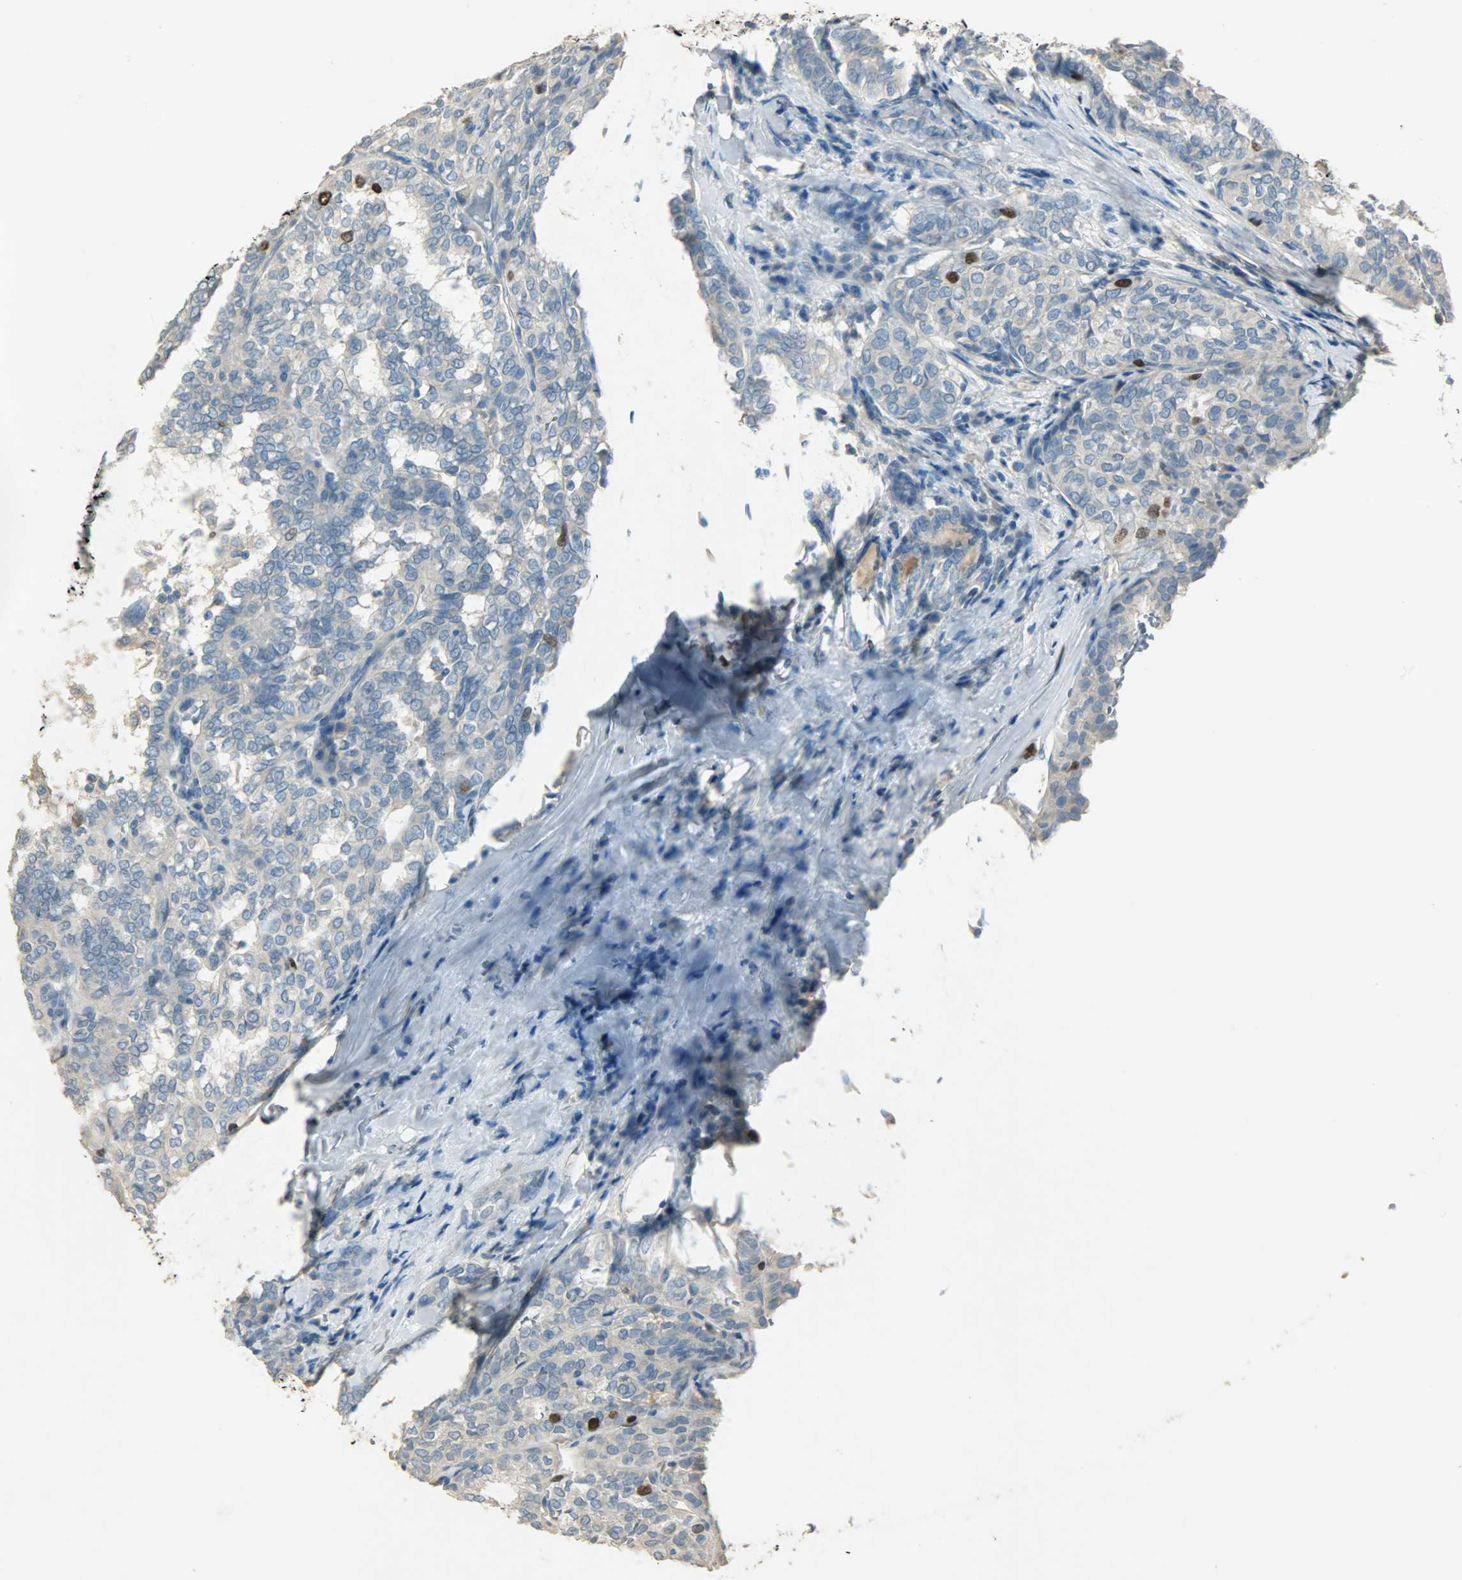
{"staining": {"intensity": "strong", "quantity": "<25%", "location": "cytoplasmic/membranous,nuclear"}, "tissue": "thyroid cancer", "cell_type": "Tumor cells", "image_type": "cancer", "snomed": [{"axis": "morphology", "description": "Papillary adenocarcinoma, NOS"}, {"axis": "topography", "description": "Thyroid gland"}], "caption": "Immunohistochemical staining of human thyroid papillary adenocarcinoma exhibits medium levels of strong cytoplasmic/membranous and nuclear positivity in about <25% of tumor cells. Immunohistochemistry (ihc) stains the protein of interest in brown and the nuclei are stained blue.", "gene": "TPX2", "patient": {"sex": "female", "age": 30}}